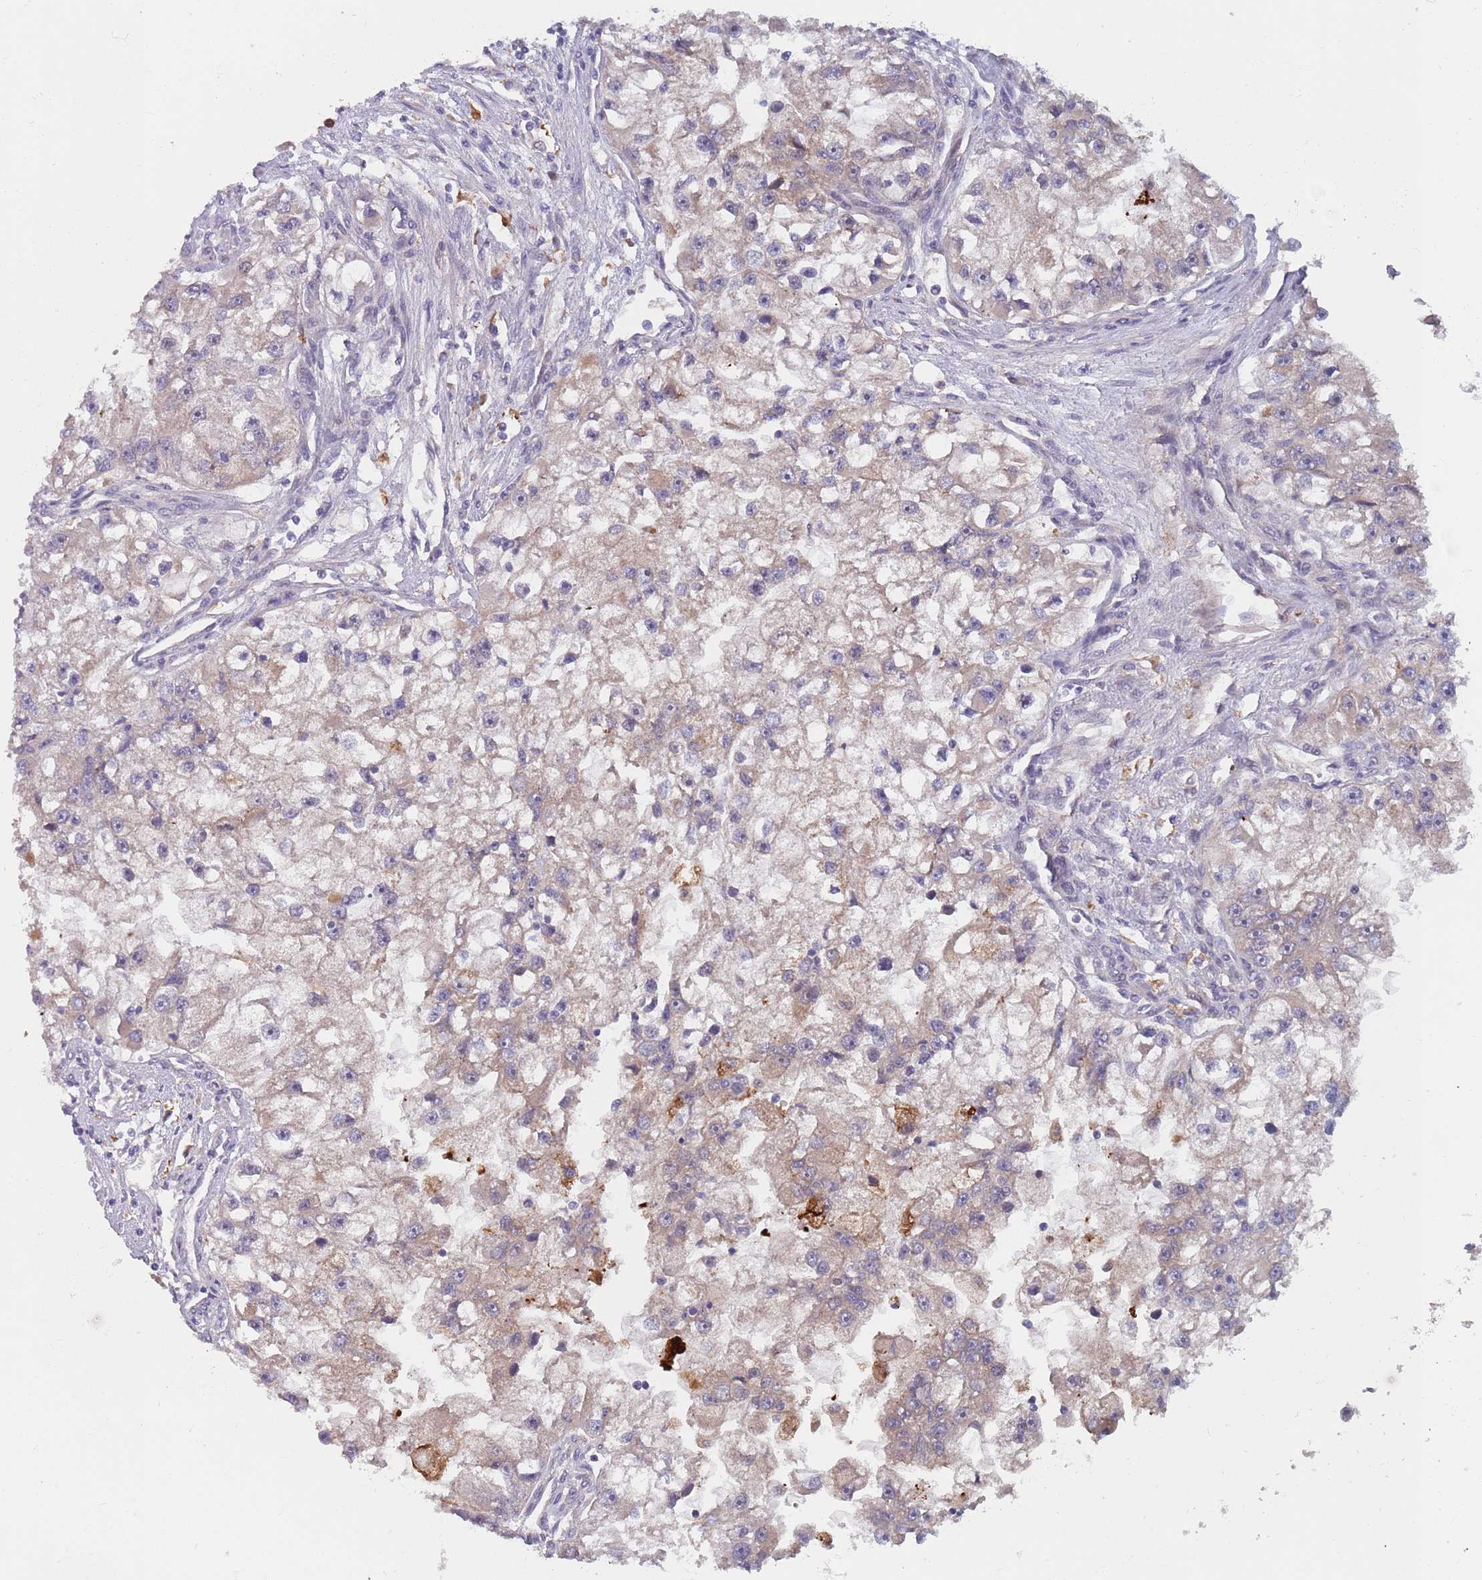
{"staining": {"intensity": "weak", "quantity": "25%-75%", "location": "cytoplasmic/membranous"}, "tissue": "renal cancer", "cell_type": "Tumor cells", "image_type": "cancer", "snomed": [{"axis": "morphology", "description": "Adenocarcinoma, NOS"}, {"axis": "topography", "description": "Kidney"}], "caption": "Renal cancer stained with a protein marker demonstrates weak staining in tumor cells.", "gene": "ZNF140", "patient": {"sex": "male", "age": 63}}